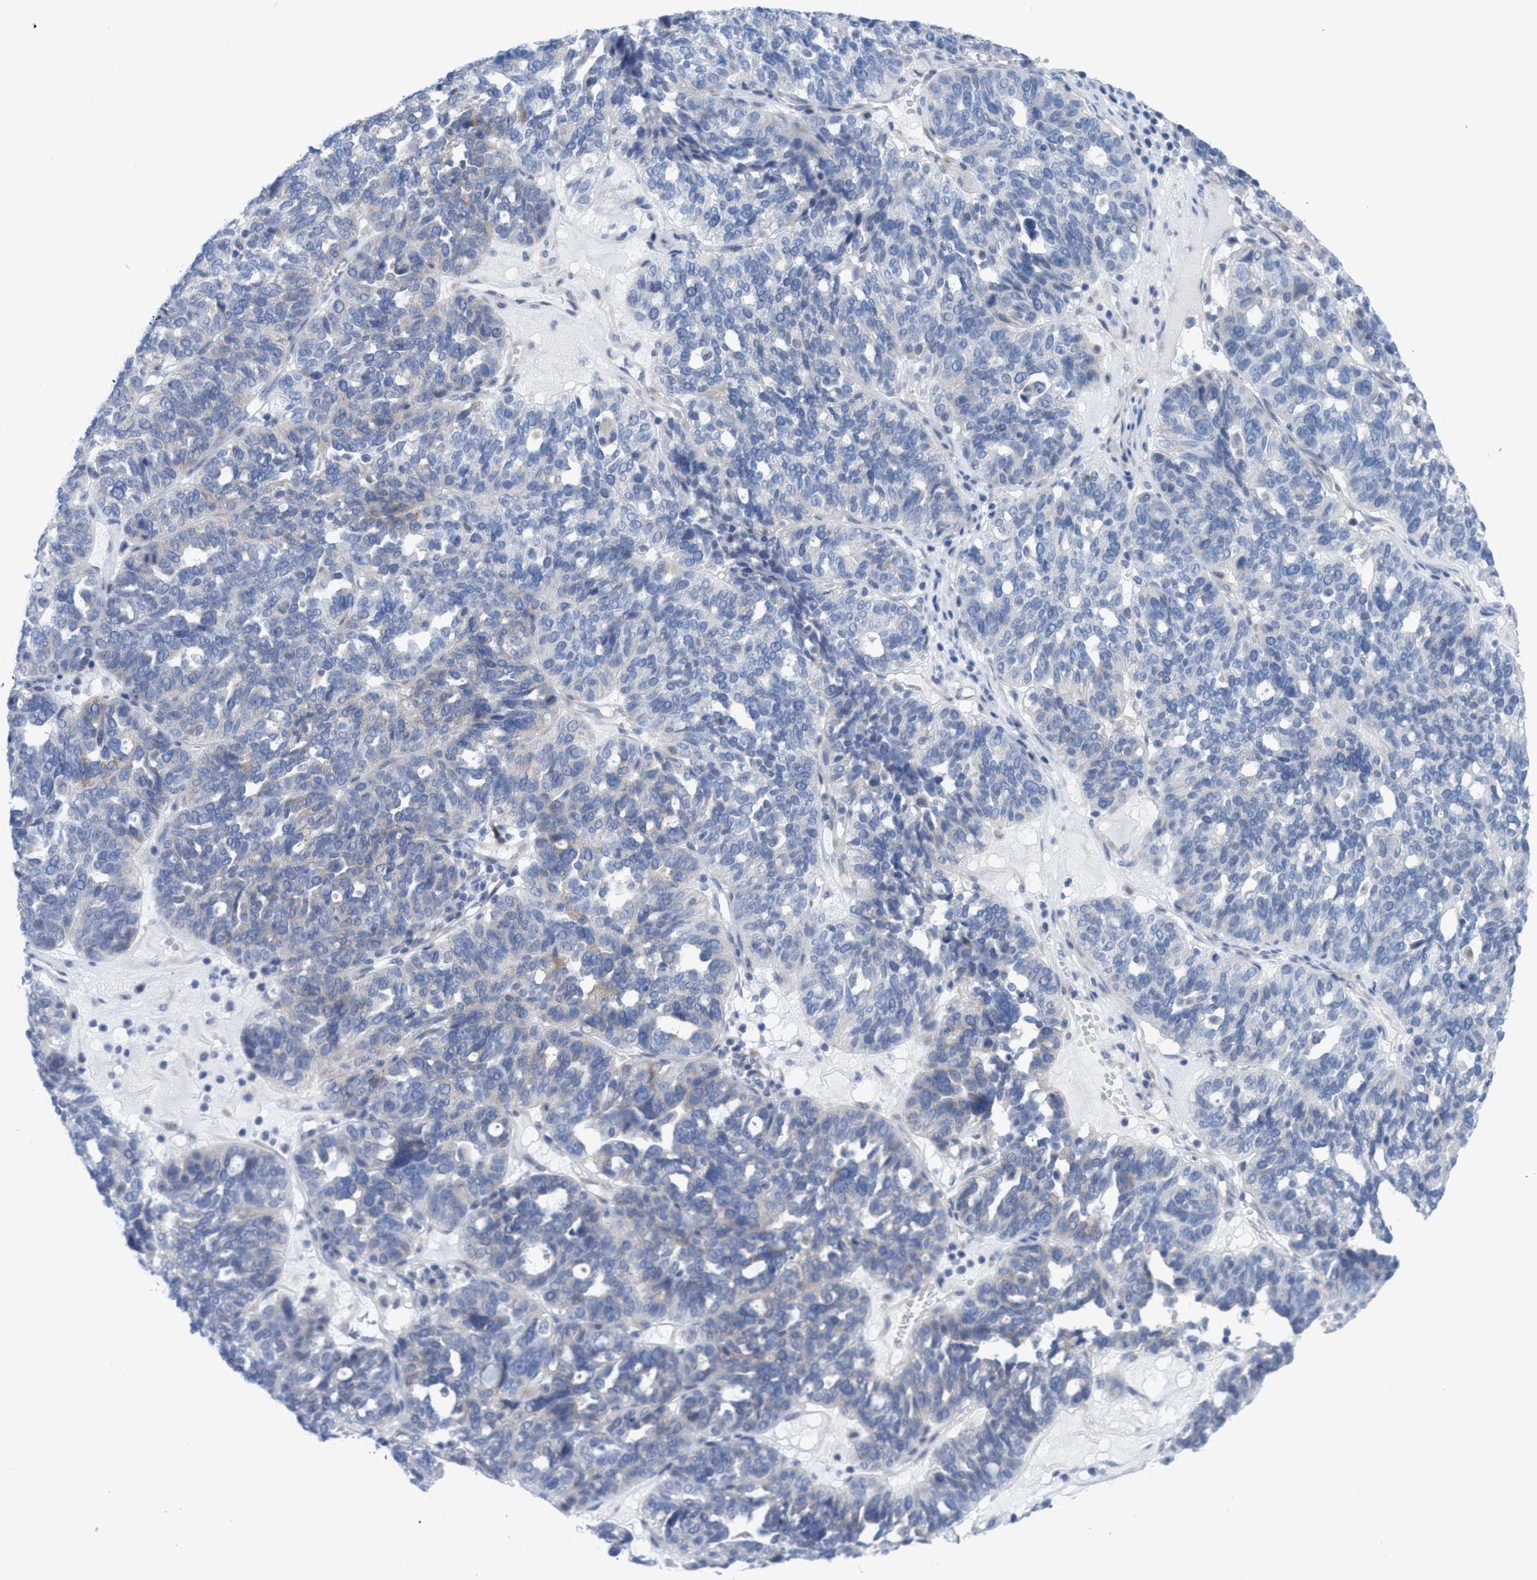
{"staining": {"intensity": "negative", "quantity": "none", "location": "none"}, "tissue": "ovarian cancer", "cell_type": "Tumor cells", "image_type": "cancer", "snomed": [{"axis": "morphology", "description": "Cystadenocarcinoma, serous, NOS"}, {"axis": "topography", "description": "Ovary"}], "caption": "This is a photomicrograph of IHC staining of ovarian cancer (serous cystadenocarcinoma), which shows no positivity in tumor cells.", "gene": "RSAD1", "patient": {"sex": "female", "age": 59}}